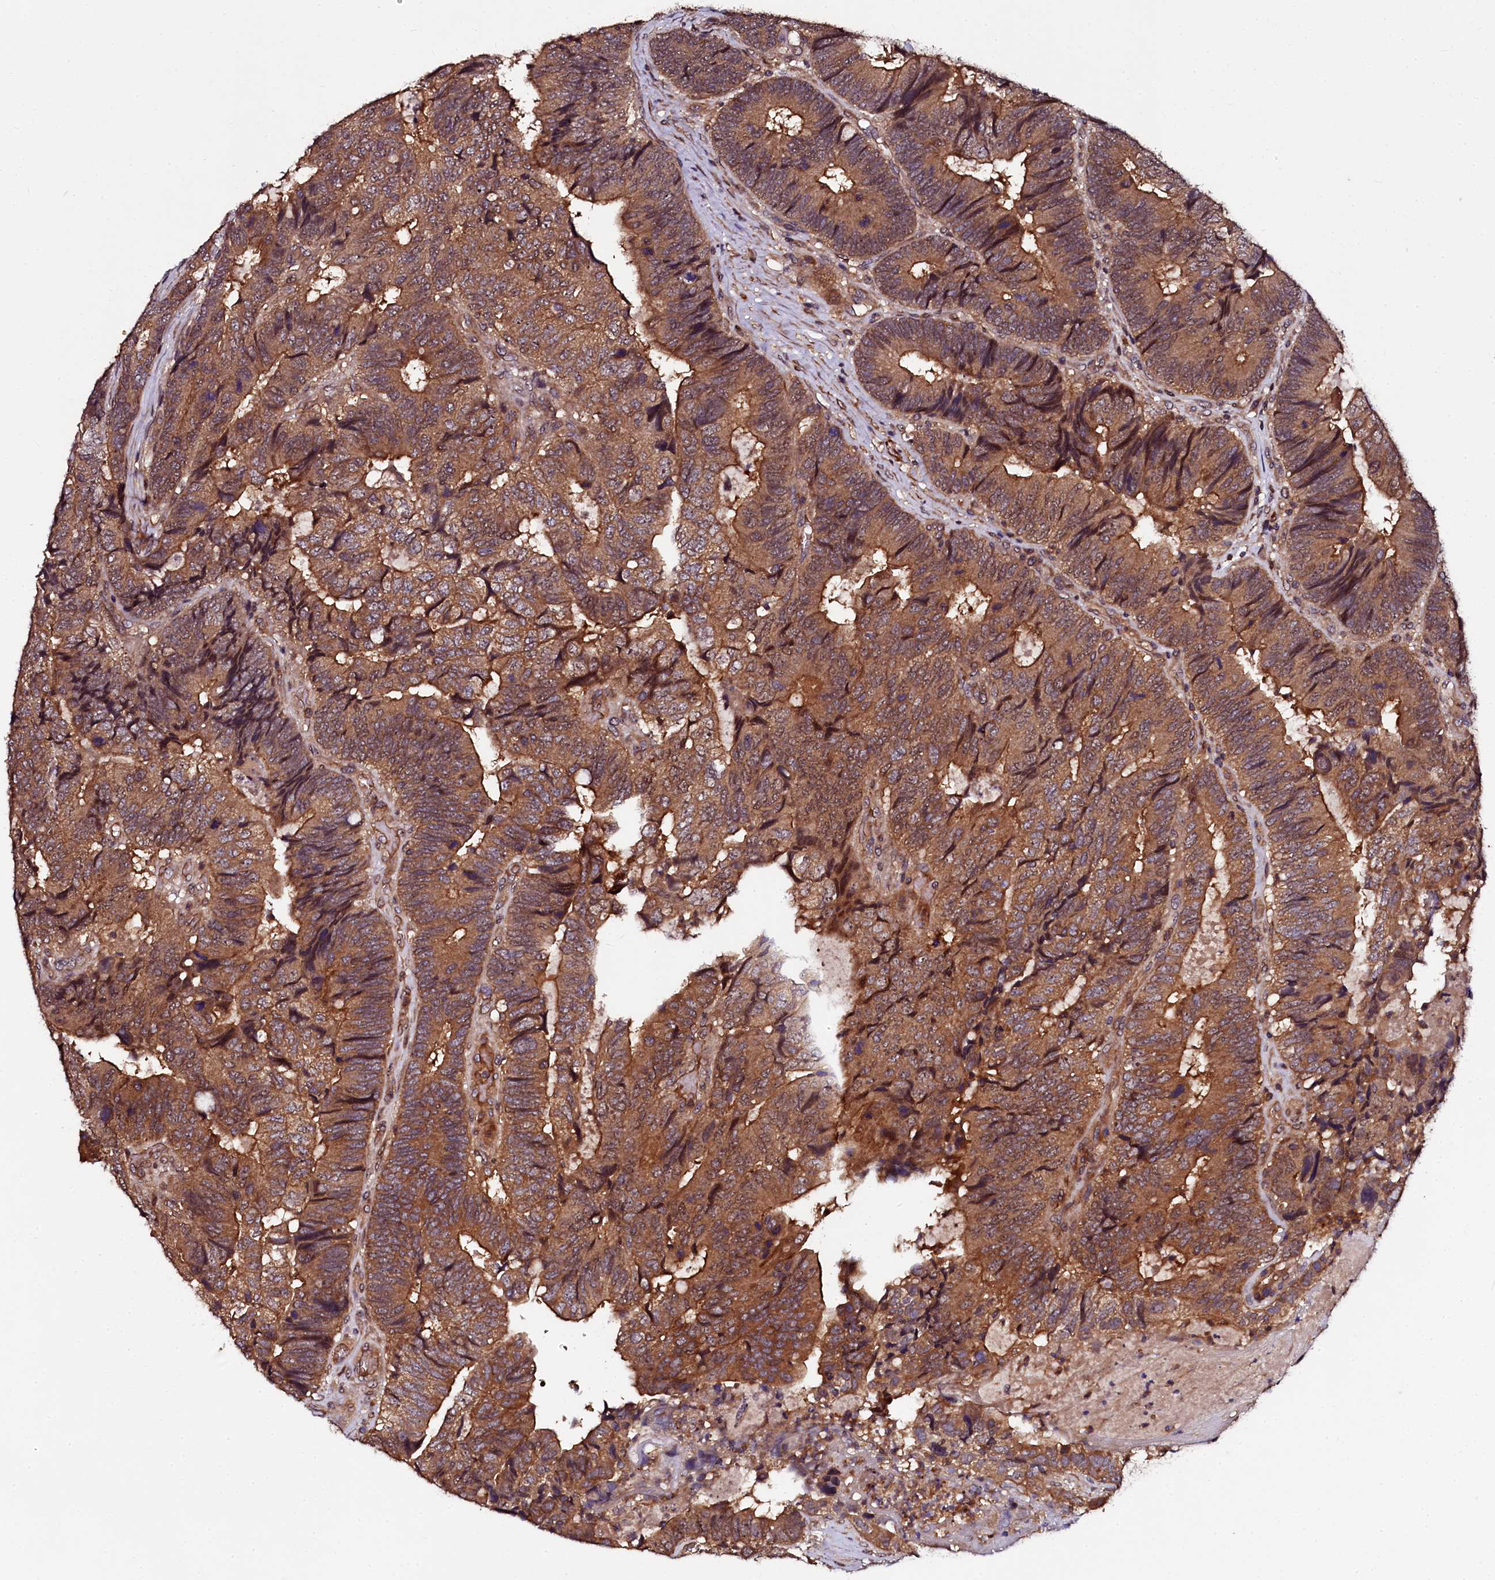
{"staining": {"intensity": "moderate", "quantity": ">75%", "location": "cytoplasmic/membranous"}, "tissue": "colorectal cancer", "cell_type": "Tumor cells", "image_type": "cancer", "snomed": [{"axis": "morphology", "description": "Adenocarcinoma, NOS"}, {"axis": "topography", "description": "Colon"}], "caption": "There is medium levels of moderate cytoplasmic/membranous staining in tumor cells of adenocarcinoma (colorectal), as demonstrated by immunohistochemical staining (brown color).", "gene": "N4BP1", "patient": {"sex": "female", "age": 67}}